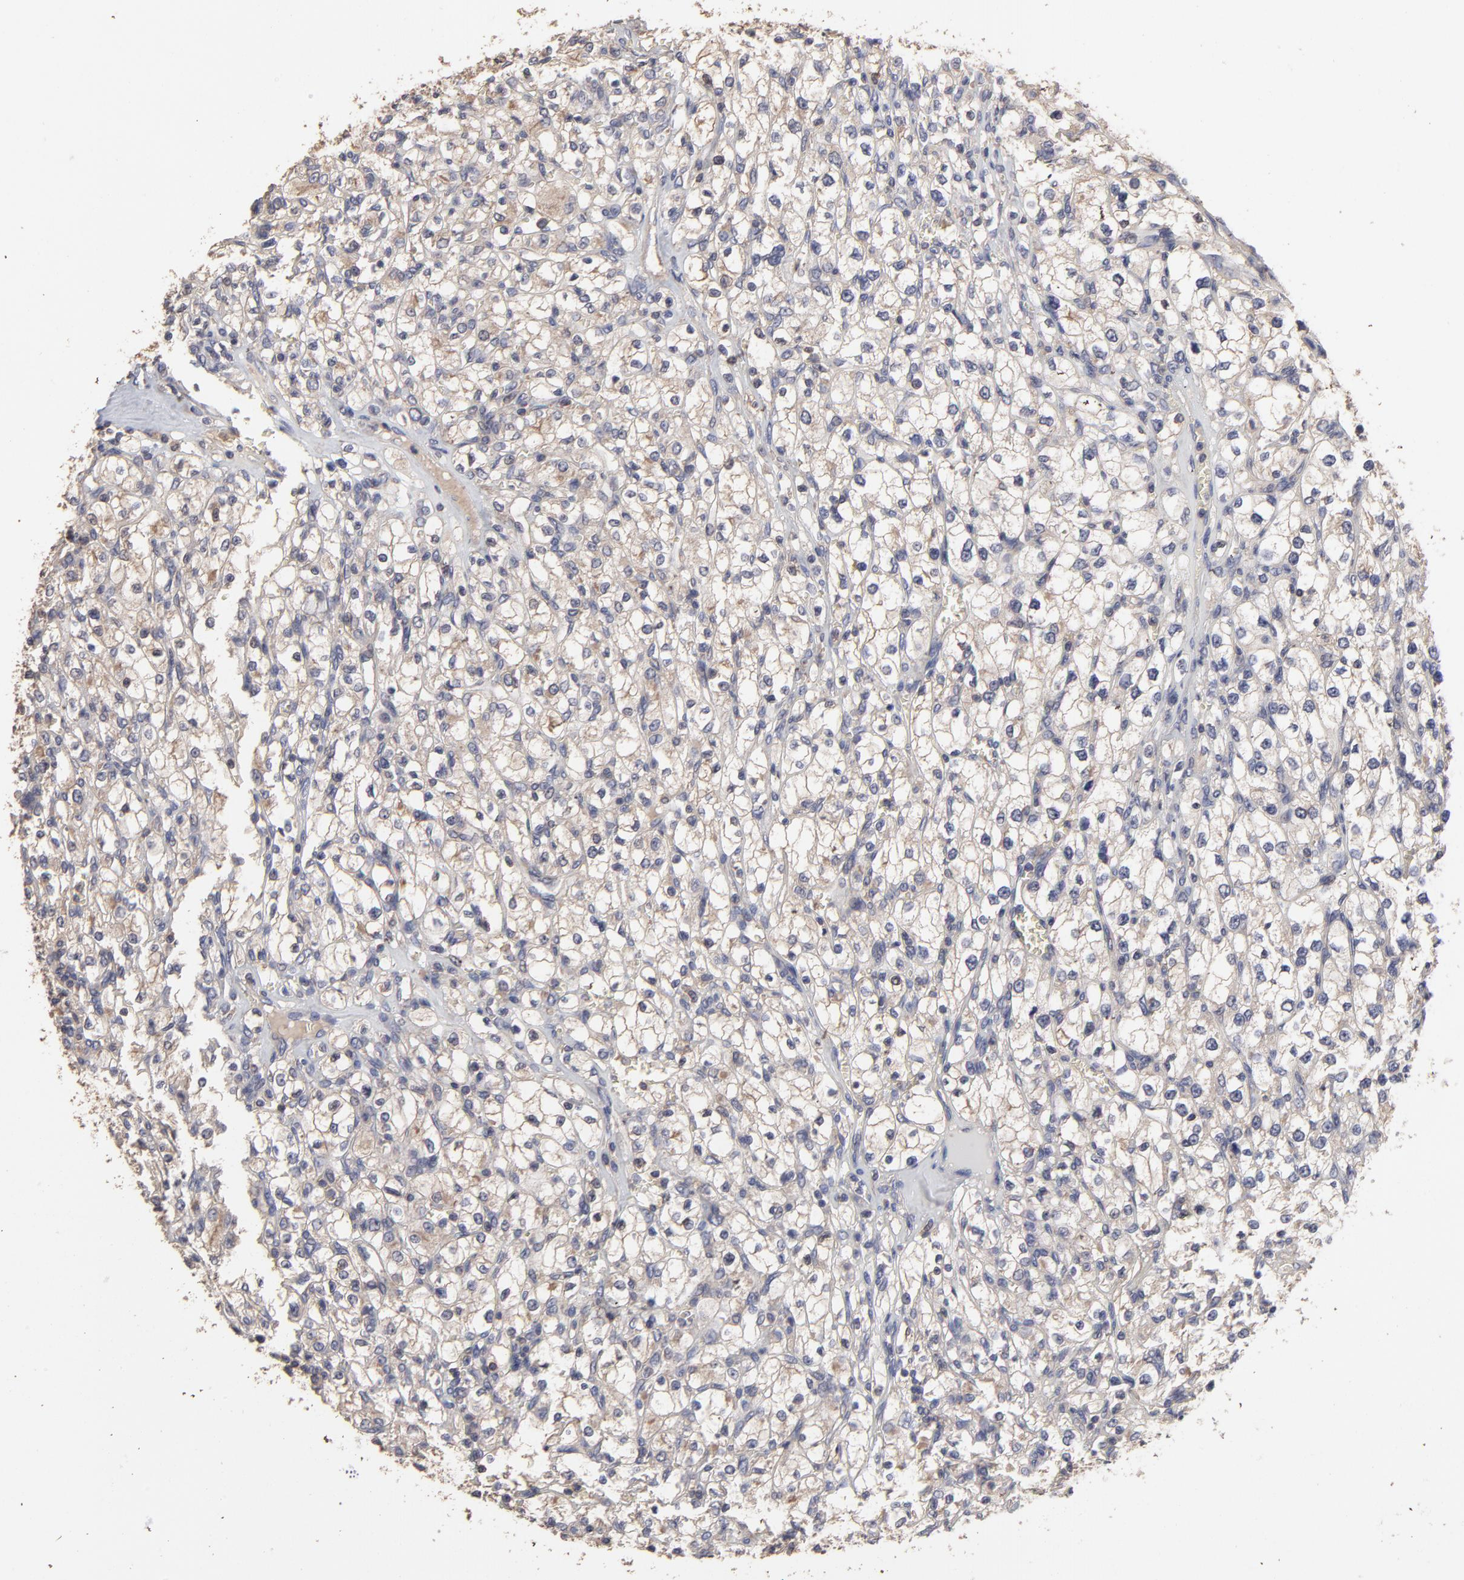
{"staining": {"intensity": "weak", "quantity": "25%-75%", "location": "cytoplasmic/membranous"}, "tissue": "renal cancer", "cell_type": "Tumor cells", "image_type": "cancer", "snomed": [{"axis": "morphology", "description": "Adenocarcinoma, NOS"}, {"axis": "topography", "description": "Kidney"}], "caption": "Tumor cells demonstrate weak cytoplasmic/membranous expression in approximately 25%-75% of cells in renal cancer (adenocarcinoma). The staining was performed using DAB (3,3'-diaminobenzidine) to visualize the protein expression in brown, while the nuclei were stained in blue with hematoxylin (Magnification: 20x).", "gene": "TANGO2", "patient": {"sex": "female", "age": 62}}